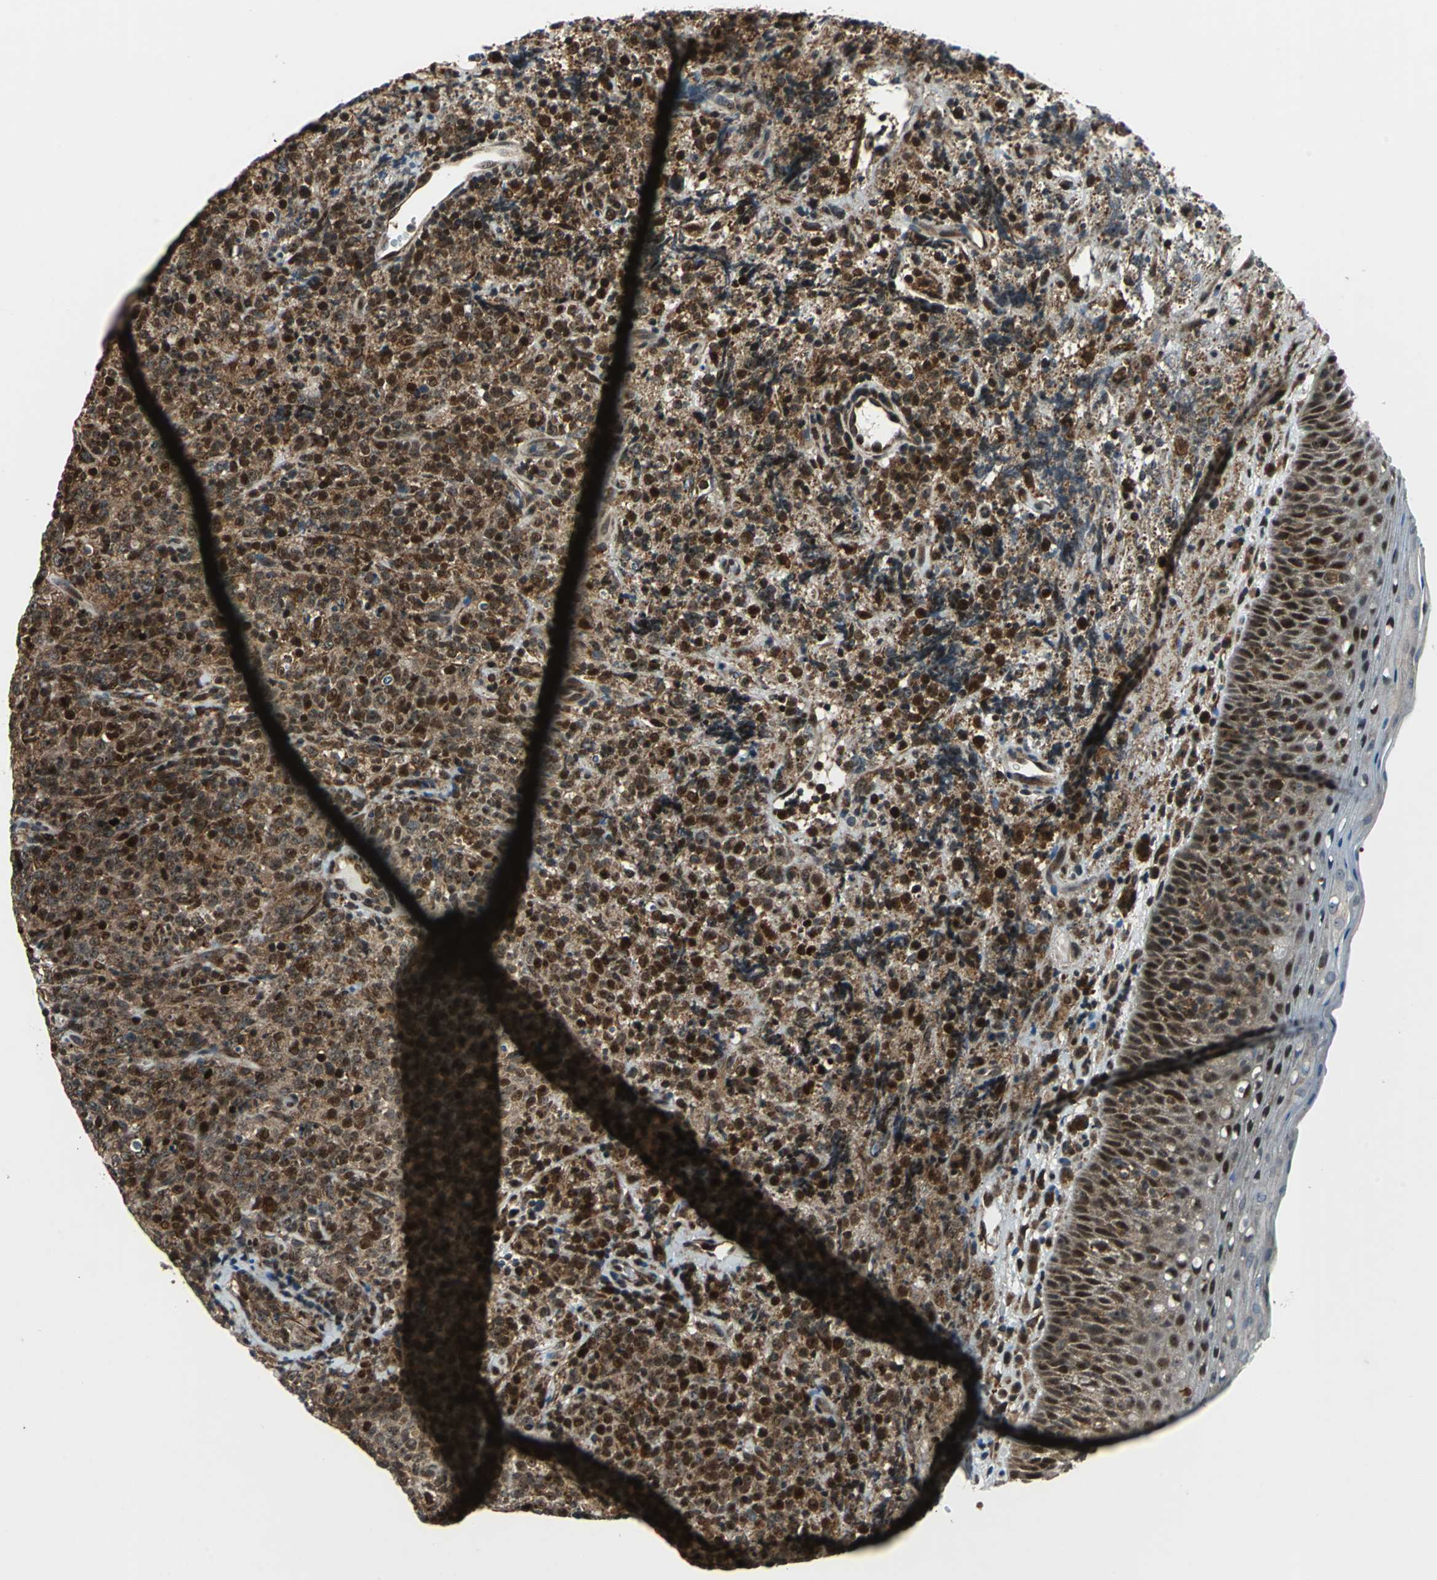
{"staining": {"intensity": "strong", "quantity": ">75%", "location": "cytoplasmic/membranous,nuclear"}, "tissue": "lymphoma", "cell_type": "Tumor cells", "image_type": "cancer", "snomed": [{"axis": "morphology", "description": "Malignant lymphoma, non-Hodgkin's type, High grade"}, {"axis": "topography", "description": "Tonsil"}], "caption": "Brown immunohistochemical staining in lymphoma demonstrates strong cytoplasmic/membranous and nuclear expression in about >75% of tumor cells.", "gene": "AATF", "patient": {"sex": "female", "age": 36}}